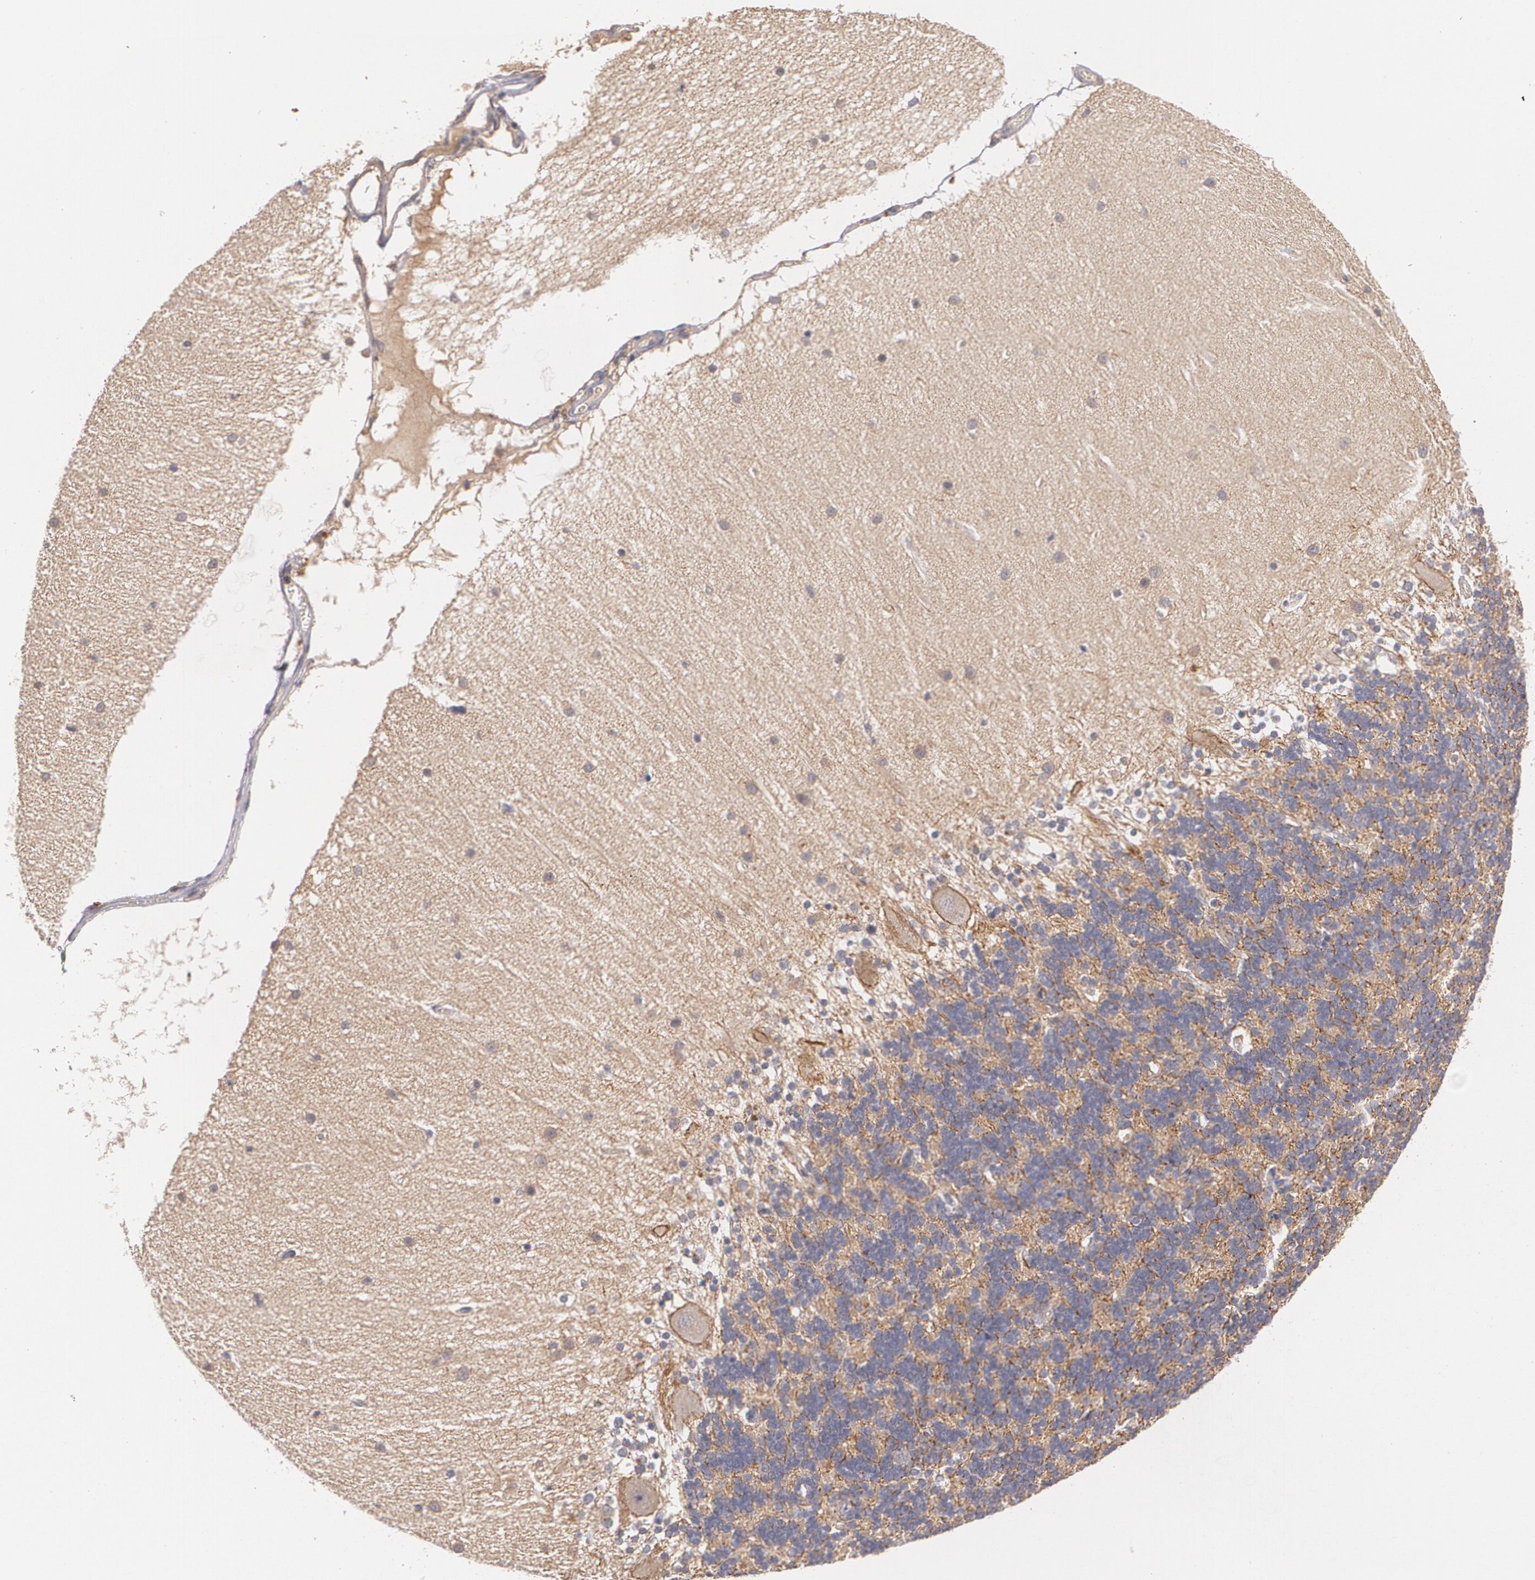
{"staining": {"intensity": "weak", "quantity": "25%-75%", "location": "cytoplasmic/membranous"}, "tissue": "cerebellum", "cell_type": "Cells in granular layer", "image_type": "normal", "snomed": [{"axis": "morphology", "description": "Normal tissue, NOS"}, {"axis": "topography", "description": "Cerebellum"}], "caption": "Weak cytoplasmic/membranous expression for a protein is identified in about 25%-75% of cells in granular layer of unremarkable cerebellum using immunohistochemistry.", "gene": "IFNGR2", "patient": {"sex": "female", "age": 54}}